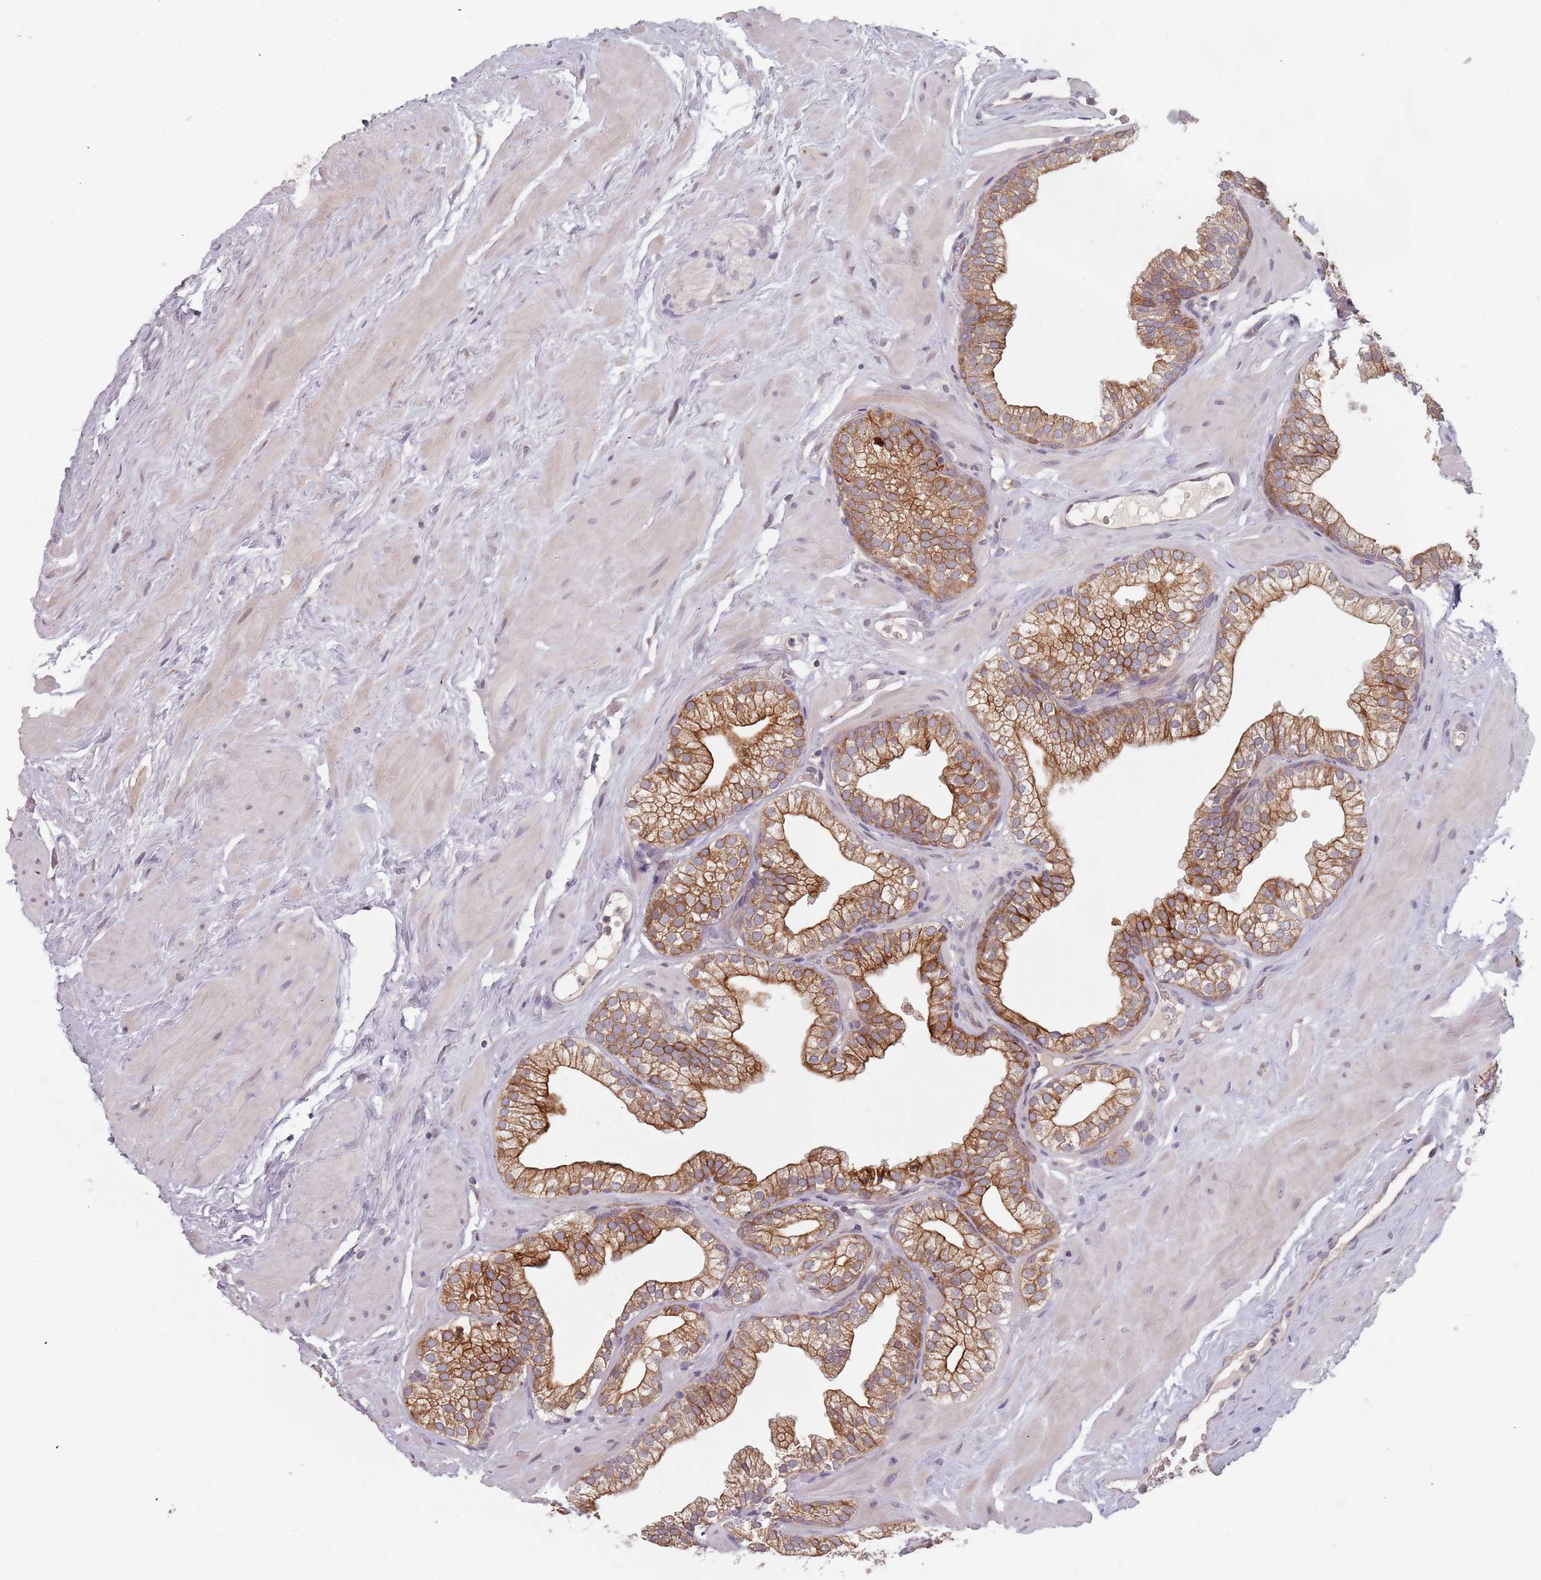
{"staining": {"intensity": "moderate", "quantity": ">75%", "location": "cytoplasmic/membranous"}, "tissue": "prostate", "cell_type": "Glandular cells", "image_type": "normal", "snomed": [{"axis": "morphology", "description": "Normal tissue, NOS"}, {"axis": "morphology", "description": "Urothelial carcinoma, Low grade"}, {"axis": "topography", "description": "Urinary bladder"}, {"axis": "topography", "description": "Prostate"}], "caption": "Protein staining demonstrates moderate cytoplasmic/membranous expression in about >75% of glandular cells in unremarkable prostate.", "gene": "ADAL", "patient": {"sex": "male", "age": 60}}